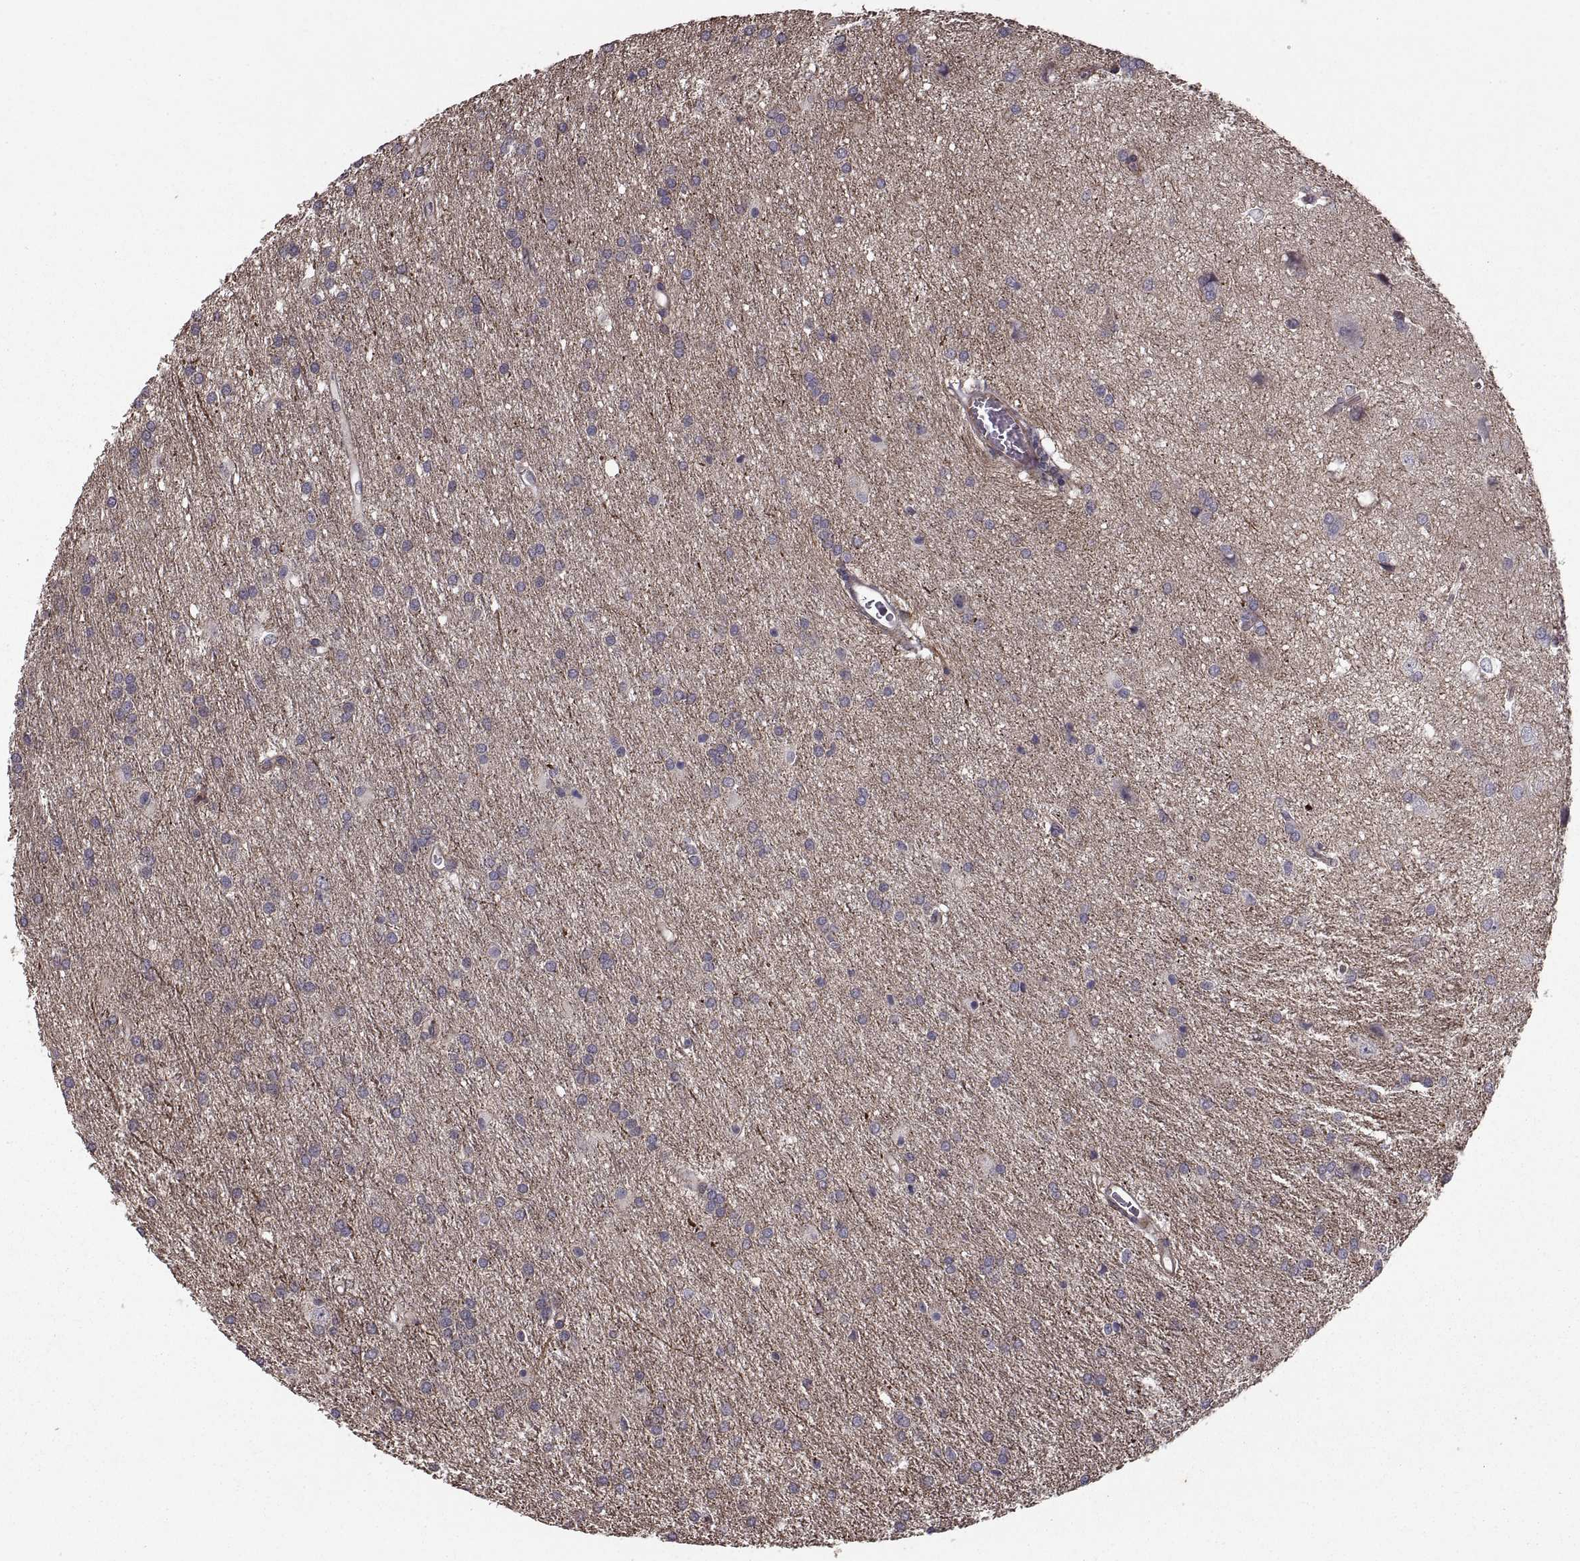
{"staining": {"intensity": "negative", "quantity": "none", "location": "none"}, "tissue": "glioma", "cell_type": "Tumor cells", "image_type": "cancer", "snomed": [{"axis": "morphology", "description": "Glioma, malignant, Low grade"}, {"axis": "topography", "description": "Brain"}], "caption": "This is an IHC photomicrograph of human malignant low-grade glioma. There is no staining in tumor cells.", "gene": "PMM2", "patient": {"sex": "female", "age": 32}}